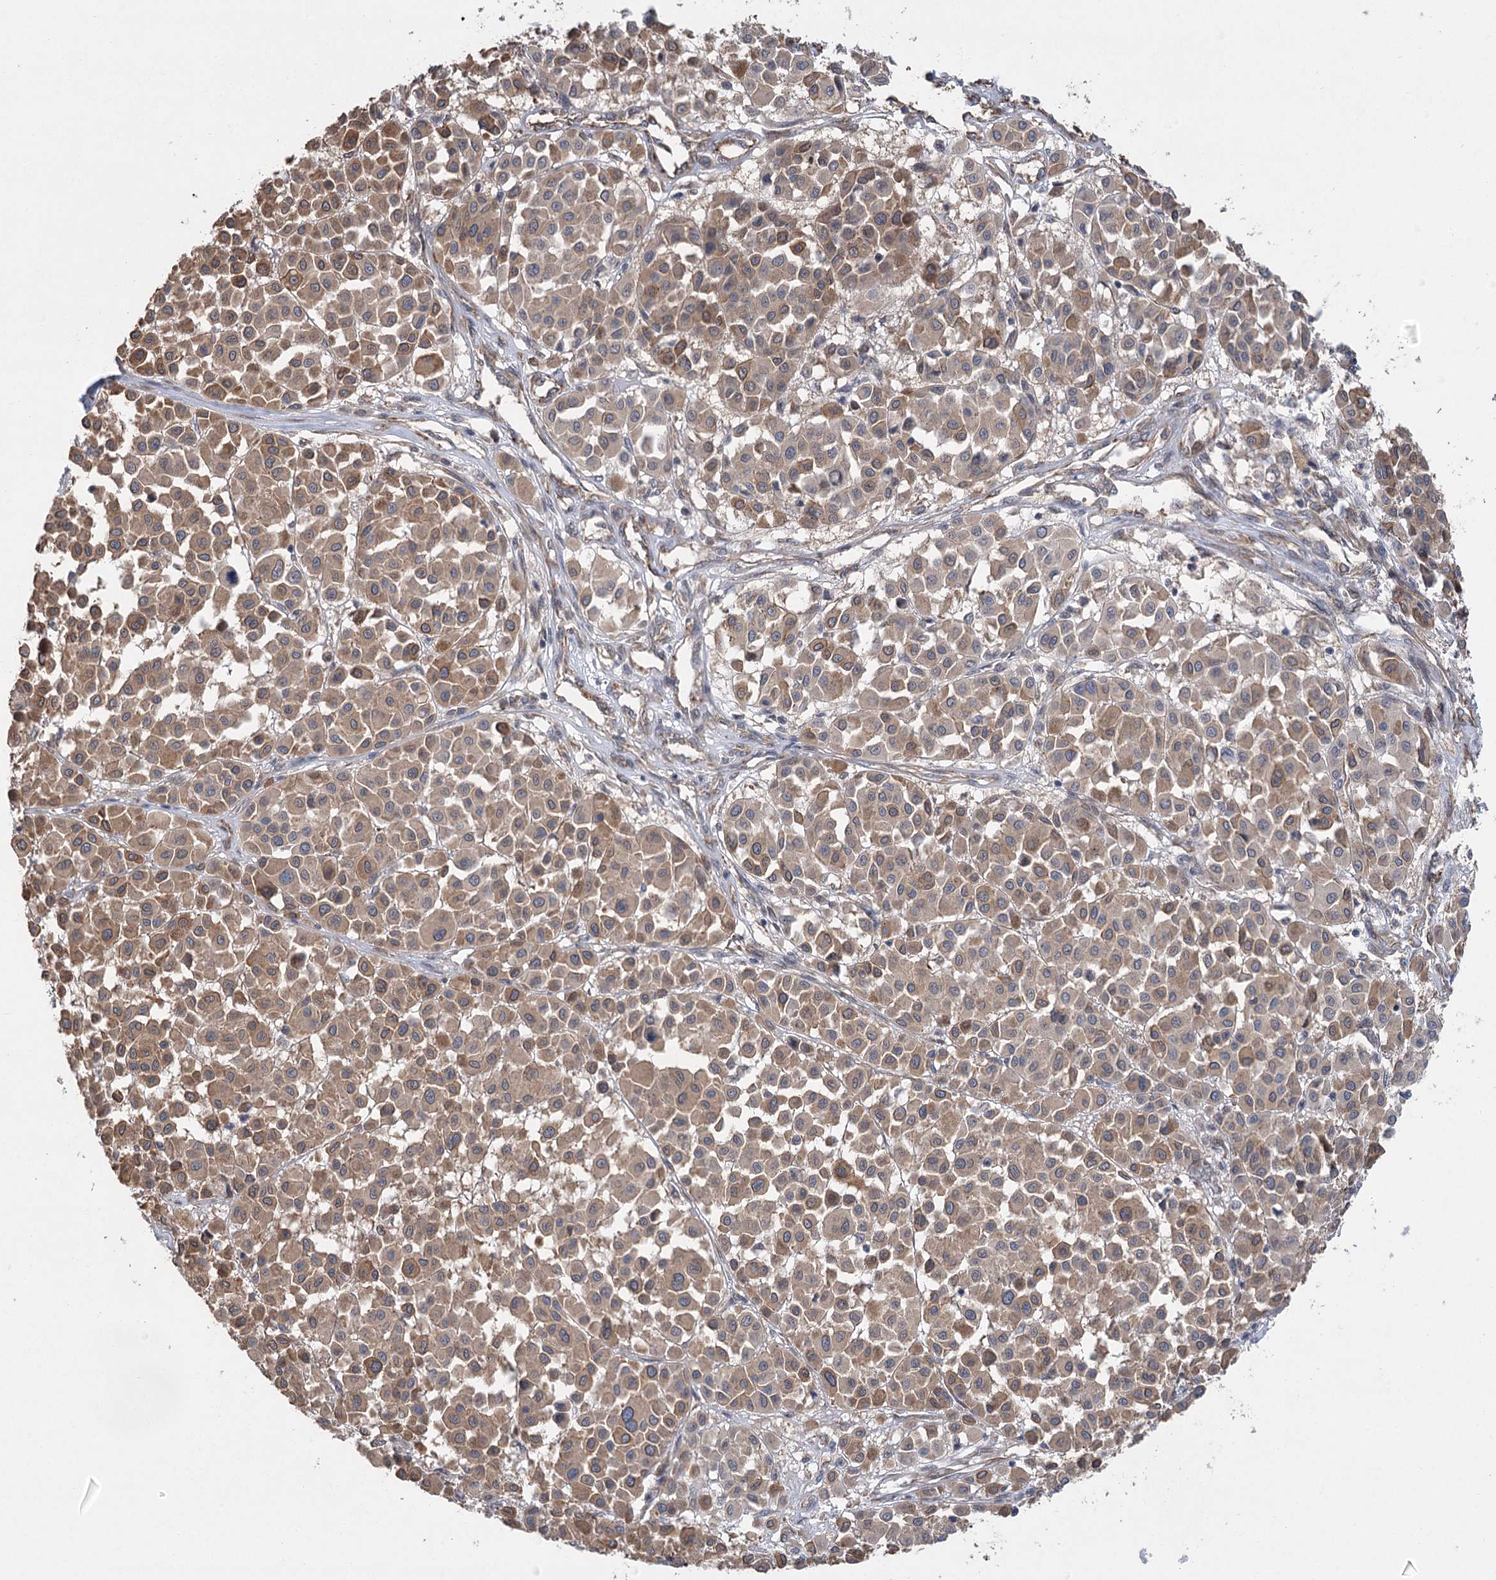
{"staining": {"intensity": "moderate", "quantity": ">75%", "location": "cytoplasmic/membranous"}, "tissue": "melanoma", "cell_type": "Tumor cells", "image_type": "cancer", "snomed": [{"axis": "morphology", "description": "Malignant melanoma, Metastatic site"}, {"axis": "topography", "description": "Soft tissue"}], "caption": "Human melanoma stained with a protein marker demonstrates moderate staining in tumor cells.", "gene": "RWDD4", "patient": {"sex": "male", "age": 41}}